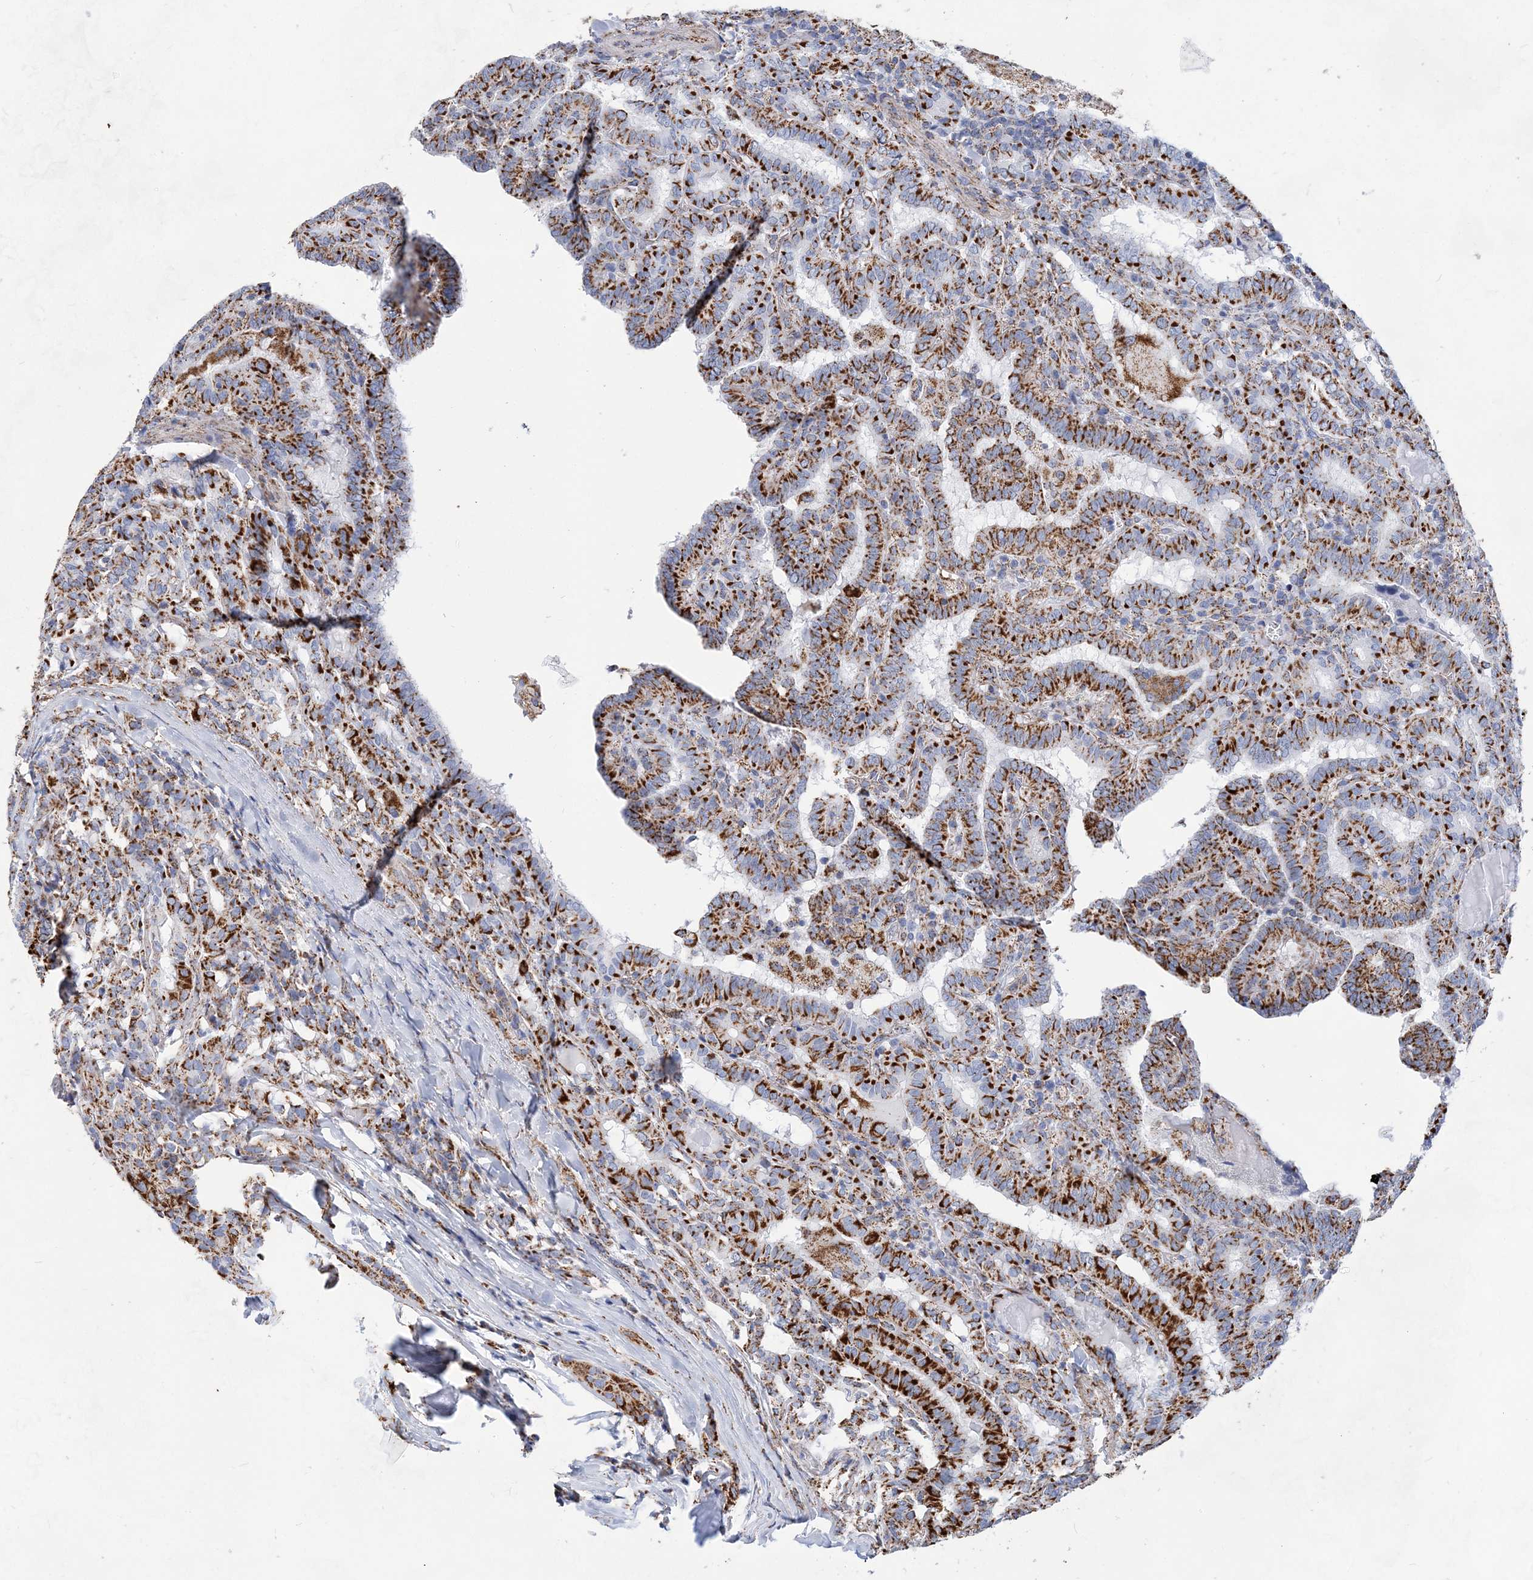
{"staining": {"intensity": "strong", "quantity": ">75%", "location": "cytoplasmic/membranous"}, "tissue": "thyroid cancer", "cell_type": "Tumor cells", "image_type": "cancer", "snomed": [{"axis": "morphology", "description": "Papillary adenocarcinoma, NOS"}, {"axis": "topography", "description": "Thyroid gland"}], "caption": "Protein positivity by immunohistochemistry displays strong cytoplasmic/membranous expression in approximately >75% of tumor cells in thyroid cancer (papillary adenocarcinoma).", "gene": "ACOT9", "patient": {"sex": "female", "age": 72}}